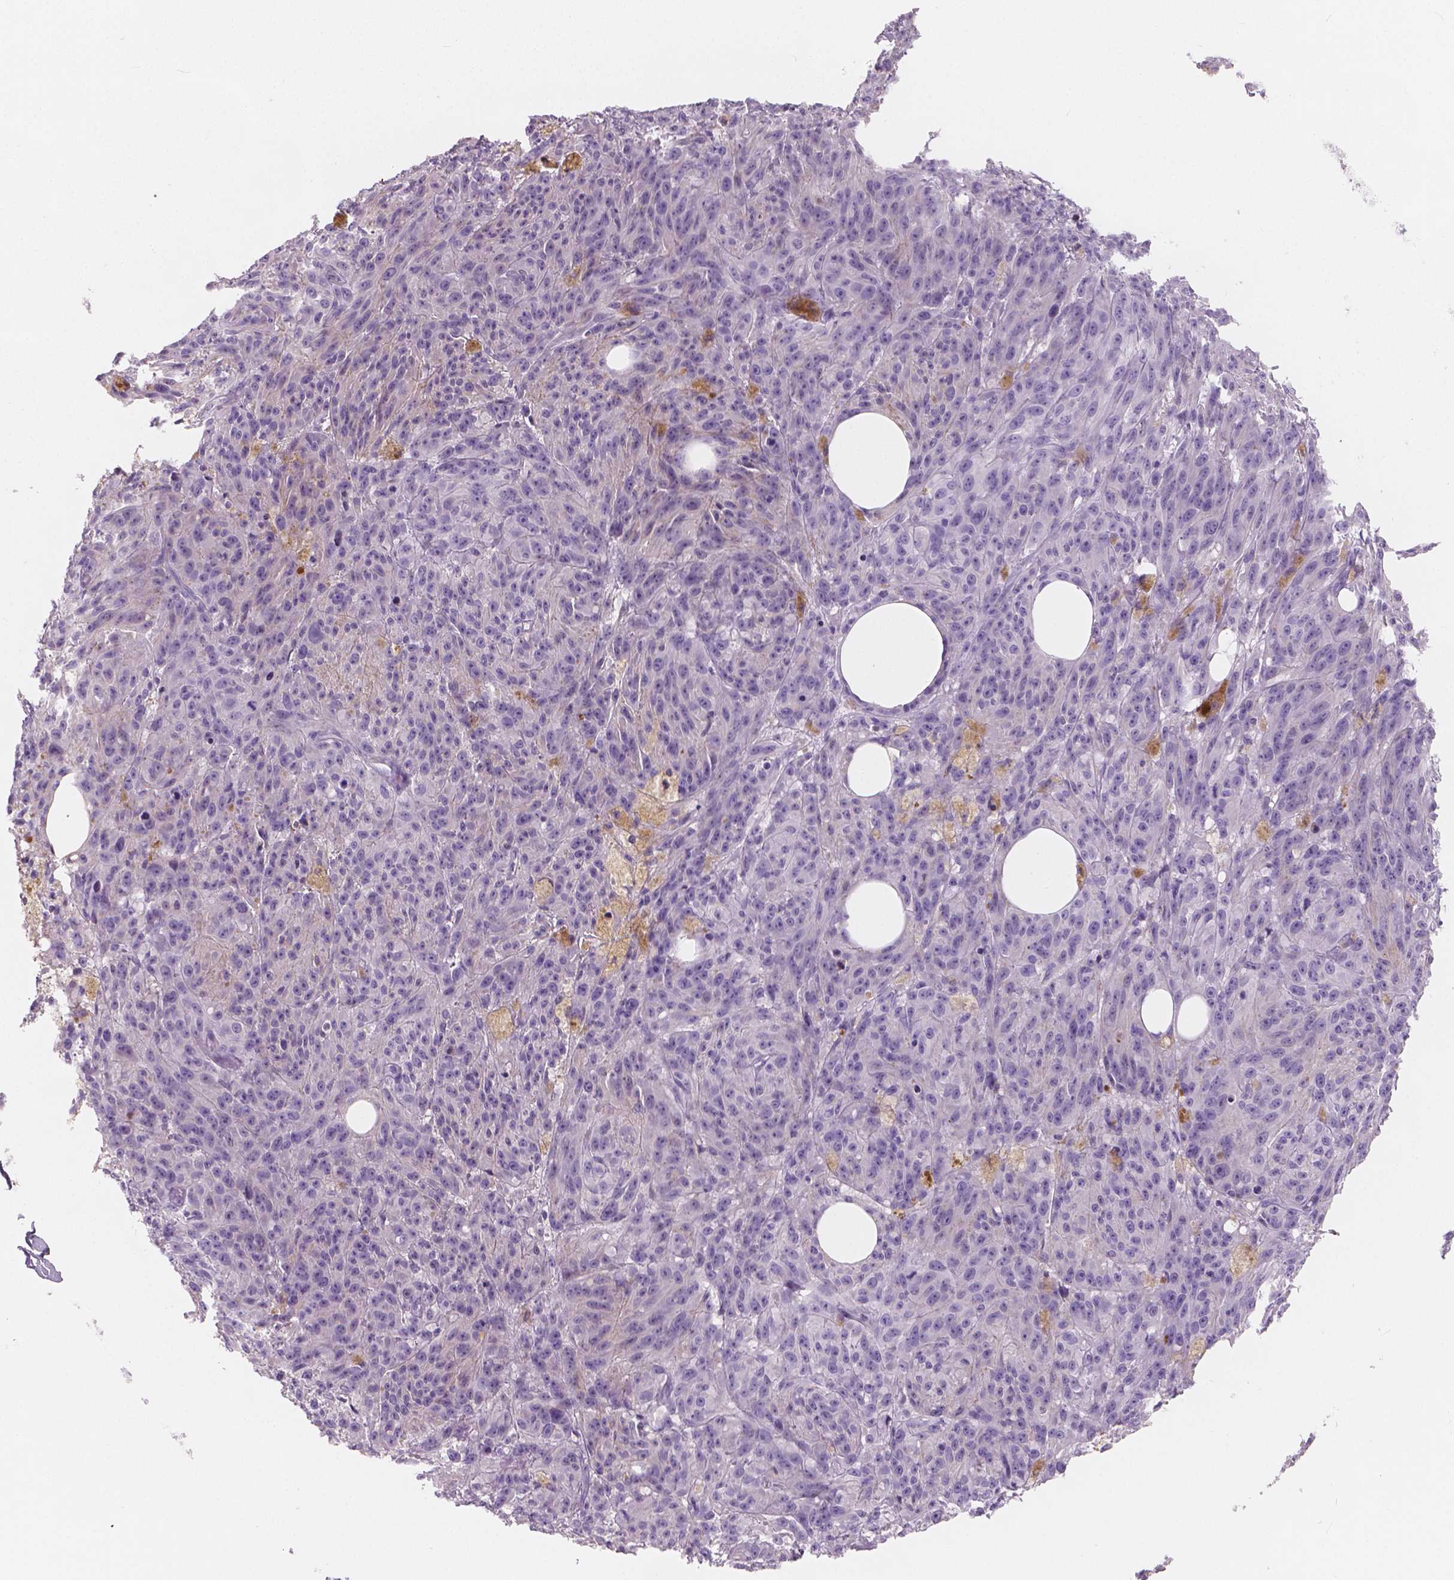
{"staining": {"intensity": "negative", "quantity": "none", "location": "none"}, "tissue": "melanoma", "cell_type": "Tumor cells", "image_type": "cancer", "snomed": [{"axis": "morphology", "description": "Malignant melanoma, NOS"}, {"axis": "topography", "description": "Skin"}], "caption": "Immunohistochemistry (IHC) of malignant melanoma reveals no staining in tumor cells.", "gene": "APOA4", "patient": {"sex": "female", "age": 34}}